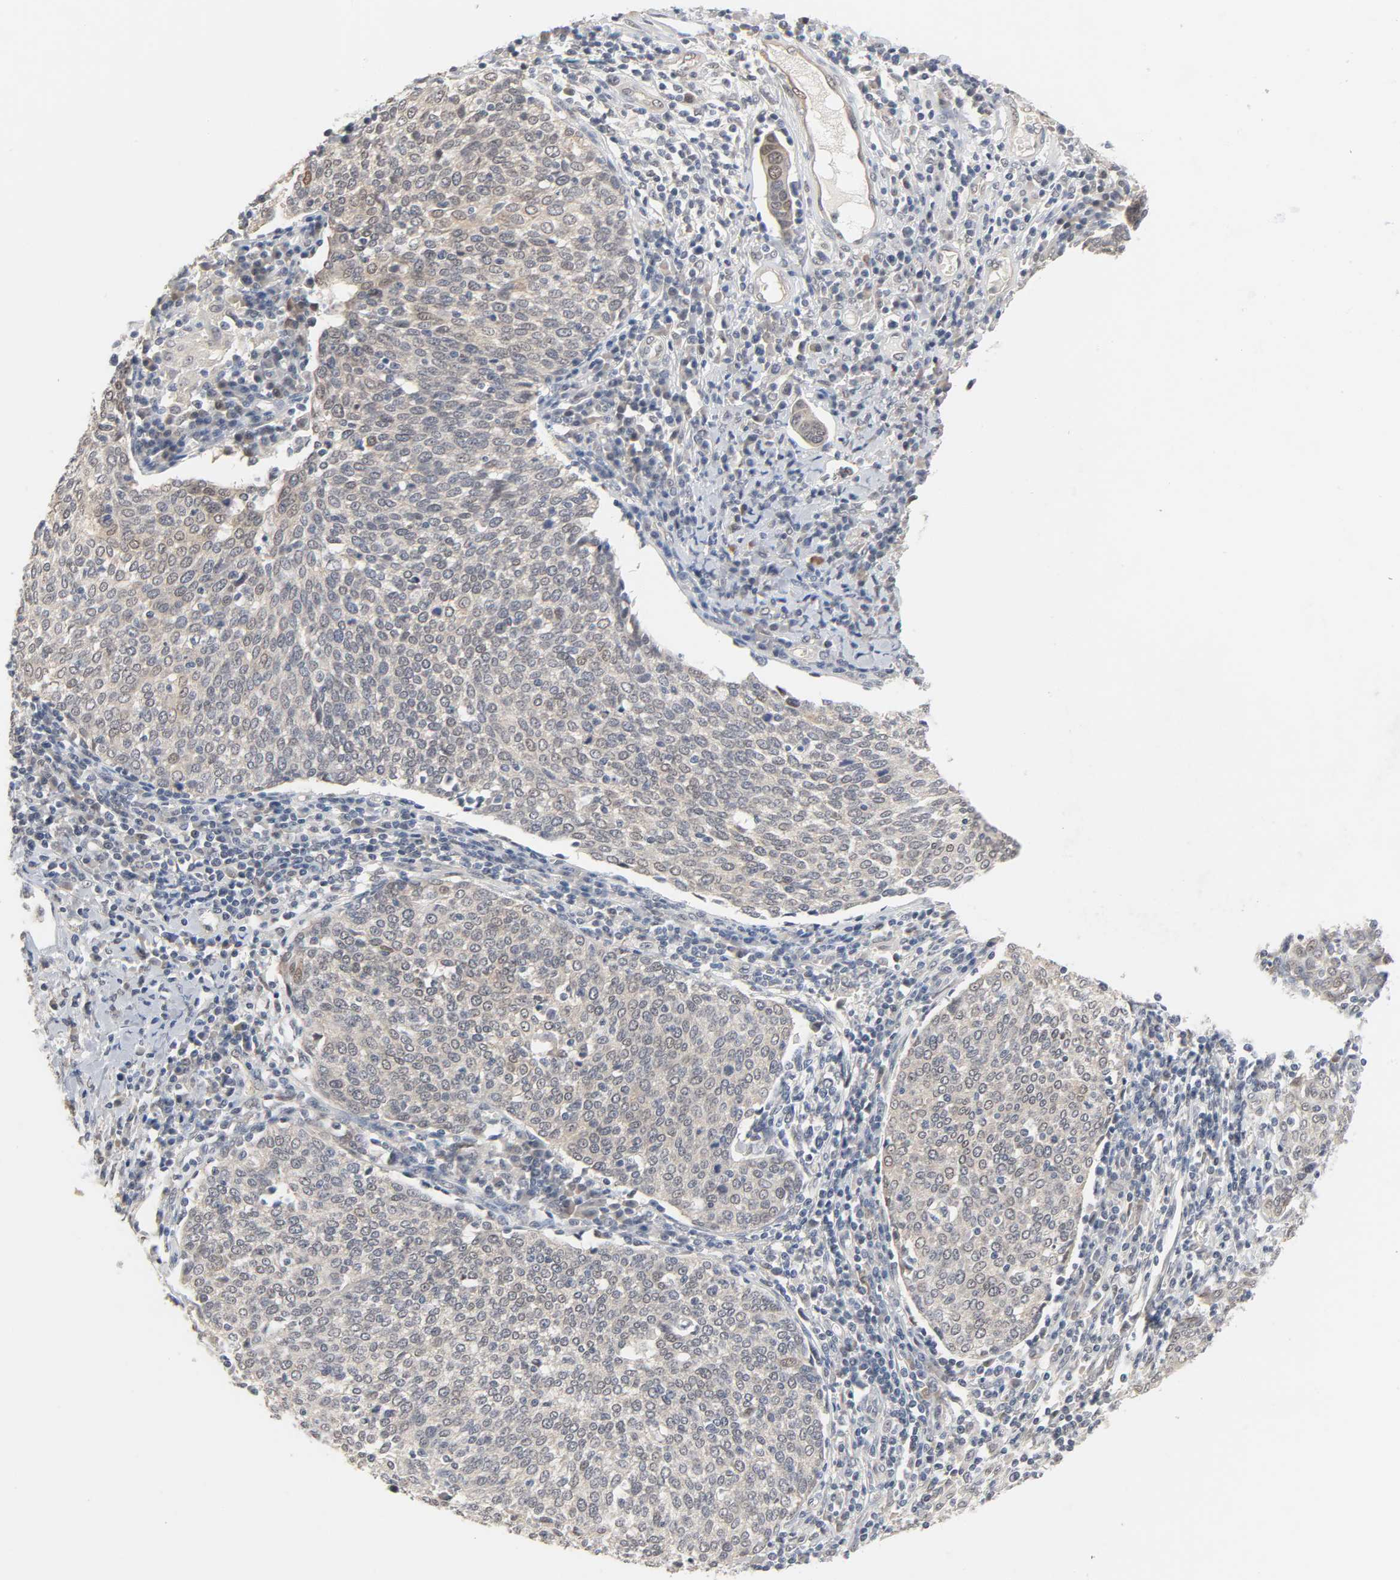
{"staining": {"intensity": "weak", "quantity": "25%-75%", "location": "cytoplasmic/membranous"}, "tissue": "cervical cancer", "cell_type": "Tumor cells", "image_type": "cancer", "snomed": [{"axis": "morphology", "description": "Squamous cell carcinoma, NOS"}, {"axis": "topography", "description": "Cervix"}], "caption": "The image exhibits immunohistochemical staining of cervical cancer. There is weak cytoplasmic/membranous staining is seen in about 25%-75% of tumor cells.", "gene": "ACSS2", "patient": {"sex": "female", "age": 40}}